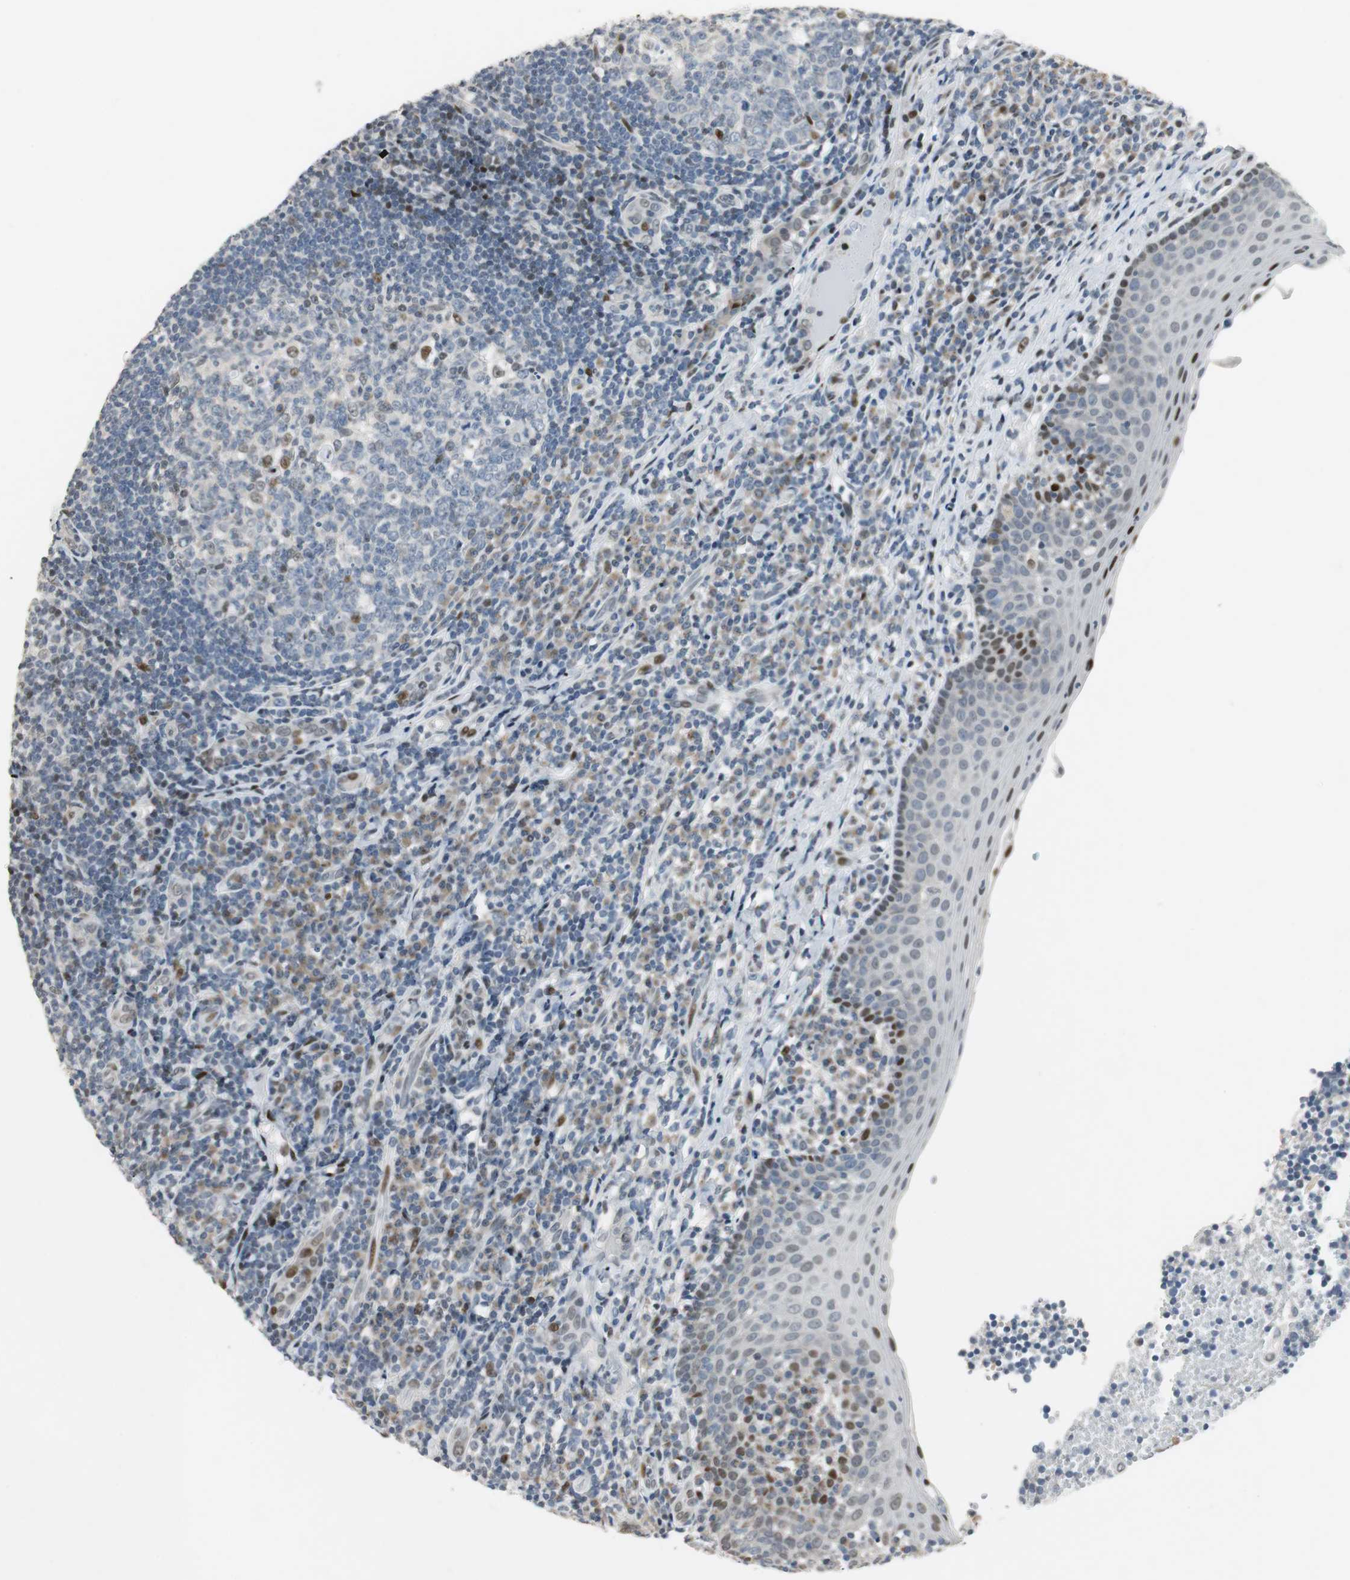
{"staining": {"intensity": "moderate", "quantity": "<25%", "location": "nuclear"}, "tissue": "tonsil", "cell_type": "Germinal center cells", "image_type": "normal", "snomed": [{"axis": "morphology", "description": "Normal tissue, NOS"}, {"axis": "topography", "description": "Tonsil"}], "caption": "Immunohistochemistry micrograph of normal tonsil: human tonsil stained using immunohistochemistry (IHC) exhibits low levels of moderate protein expression localized specifically in the nuclear of germinal center cells, appearing as a nuclear brown color.", "gene": "AJUBA", "patient": {"sex": "female", "age": 40}}